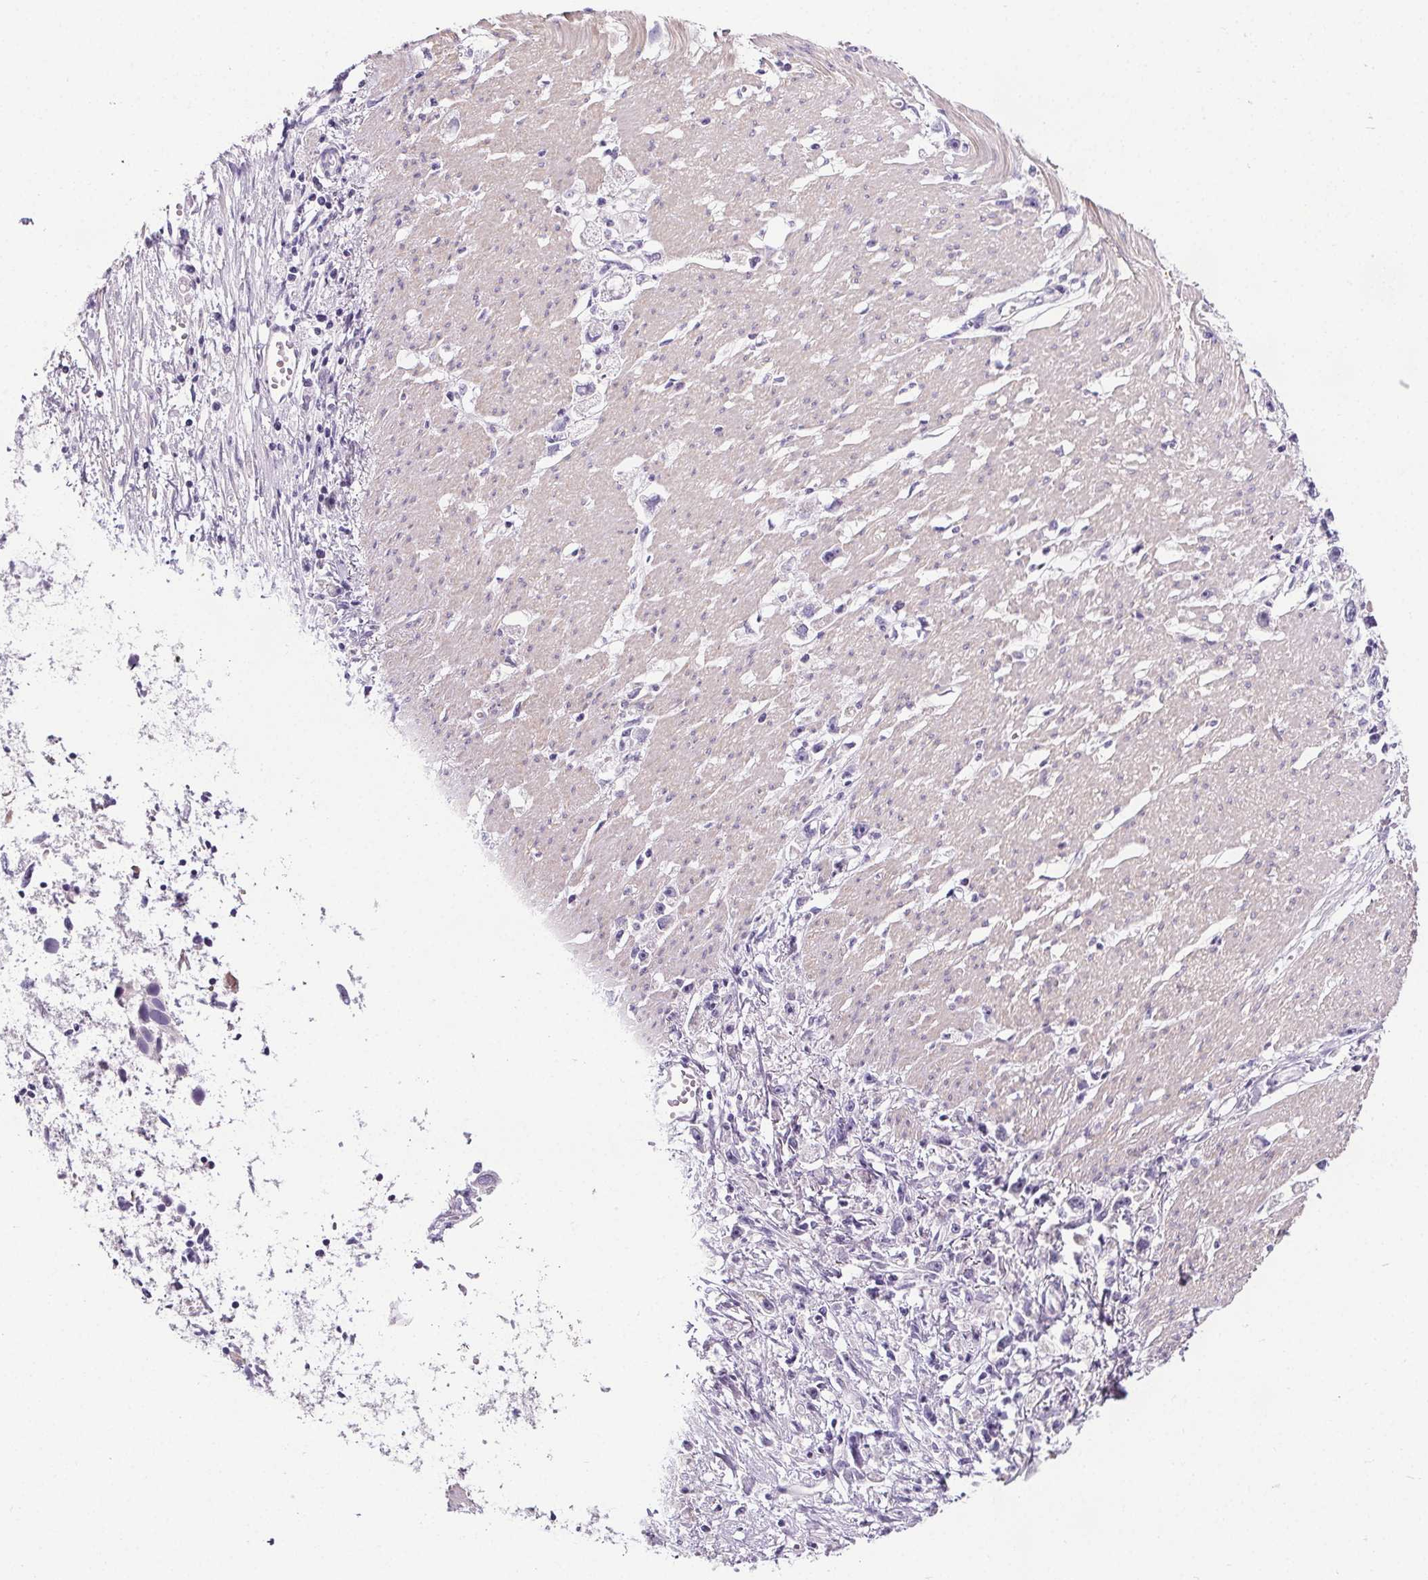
{"staining": {"intensity": "weak", "quantity": "25%-75%", "location": "cytoplasmic/membranous"}, "tissue": "stomach cancer", "cell_type": "Tumor cells", "image_type": "cancer", "snomed": [{"axis": "morphology", "description": "Adenocarcinoma, NOS"}, {"axis": "topography", "description": "Stomach"}], "caption": "Stomach adenocarcinoma tissue demonstrates weak cytoplasmic/membranous positivity in approximately 25%-75% of tumor cells", "gene": "ELAVL2", "patient": {"sex": "female", "age": 59}}